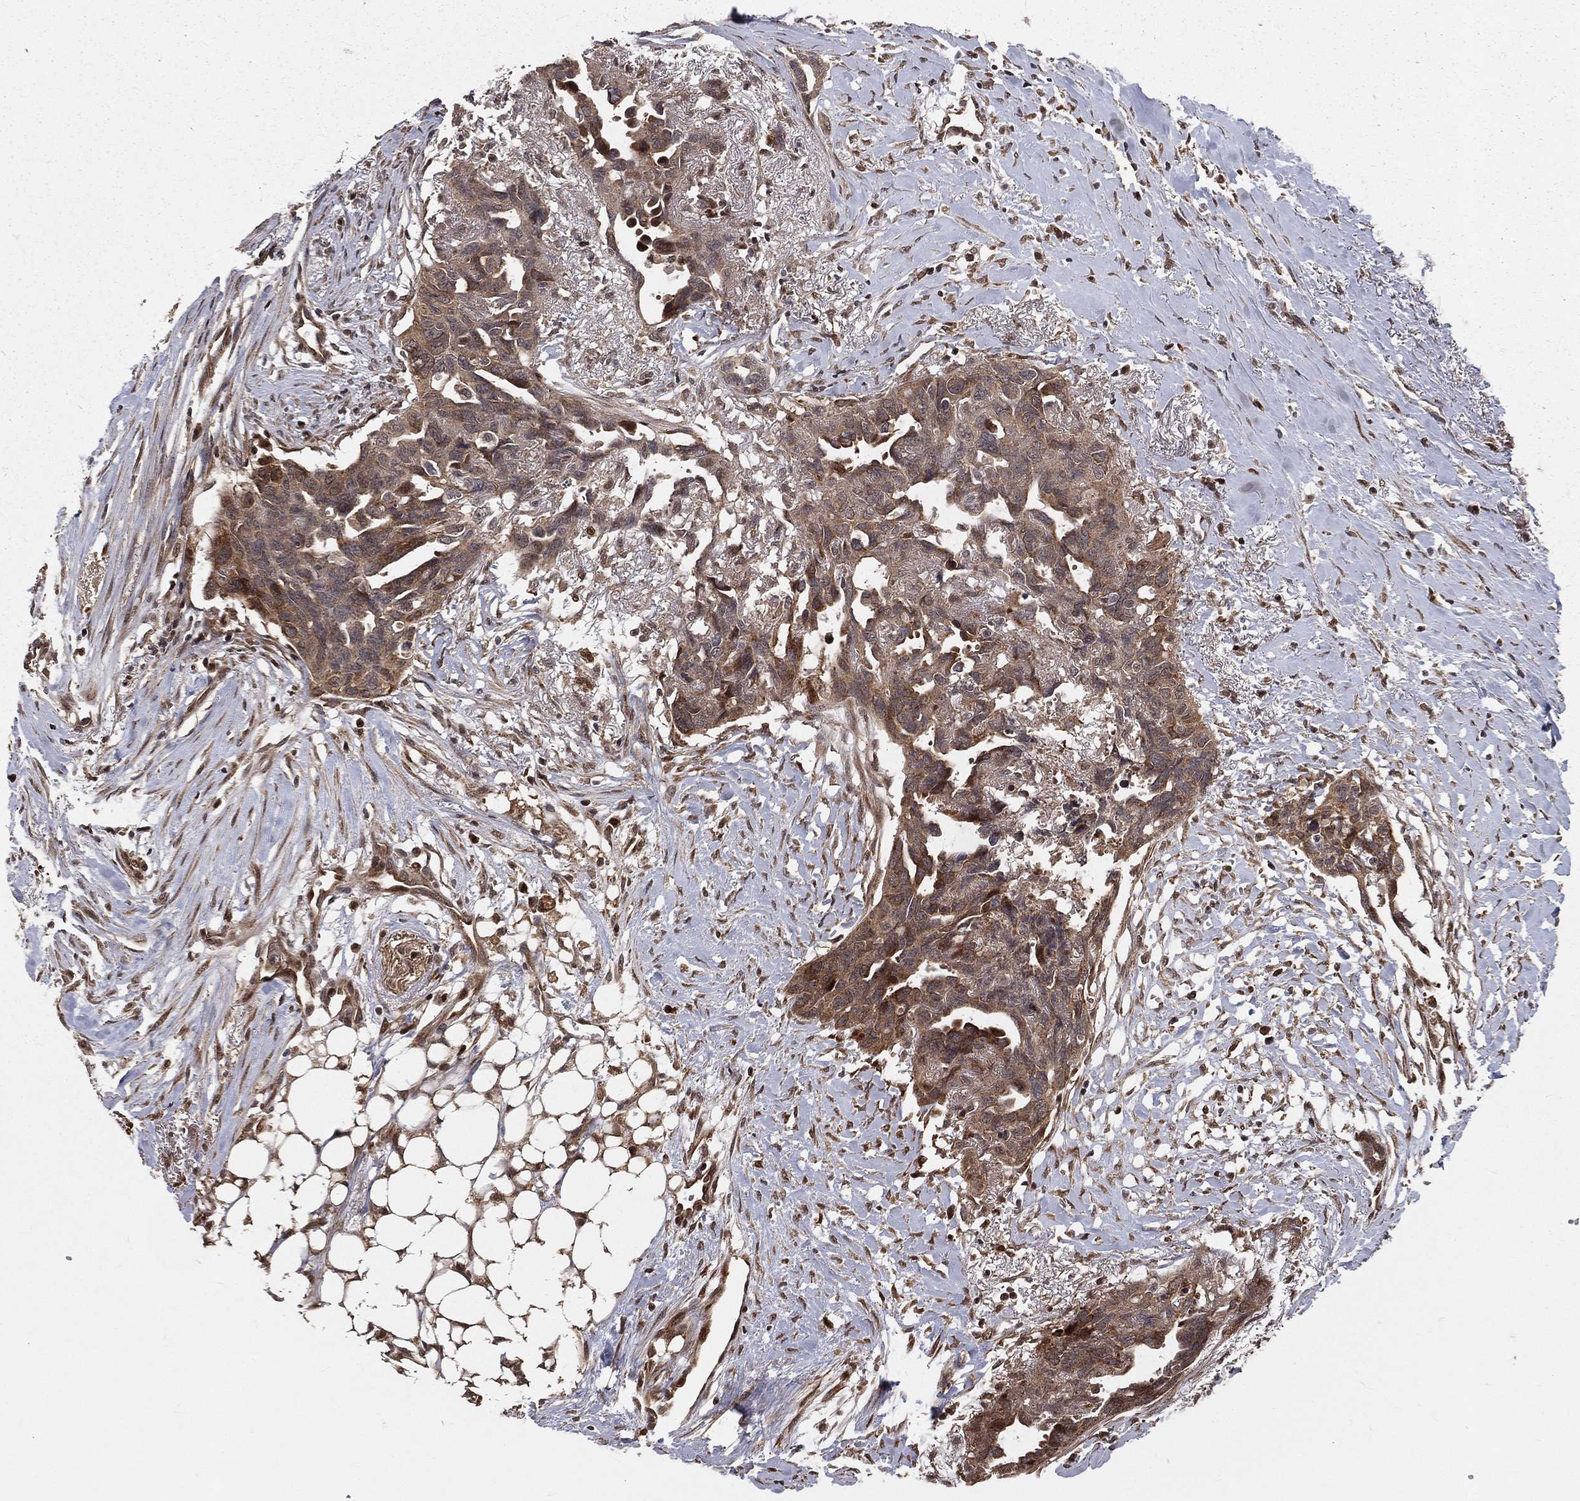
{"staining": {"intensity": "weak", "quantity": "<25%", "location": "cytoplasmic/membranous"}, "tissue": "ovarian cancer", "cell_type": "Tumor cells", "image_type": "cancer", "snomed": [{"axis": "morphology", "description": "Cystadenocarcinoma, serous, NOS"}, {"axis": "topography", "description": "Ovary"}], "caption": "This is an IHC image of human ovarian serous cystadenocarcinoma. There is no positivity in tumor cells.", "gene": "MAPK1", "patient": {"sex": "female", "age": 69}}